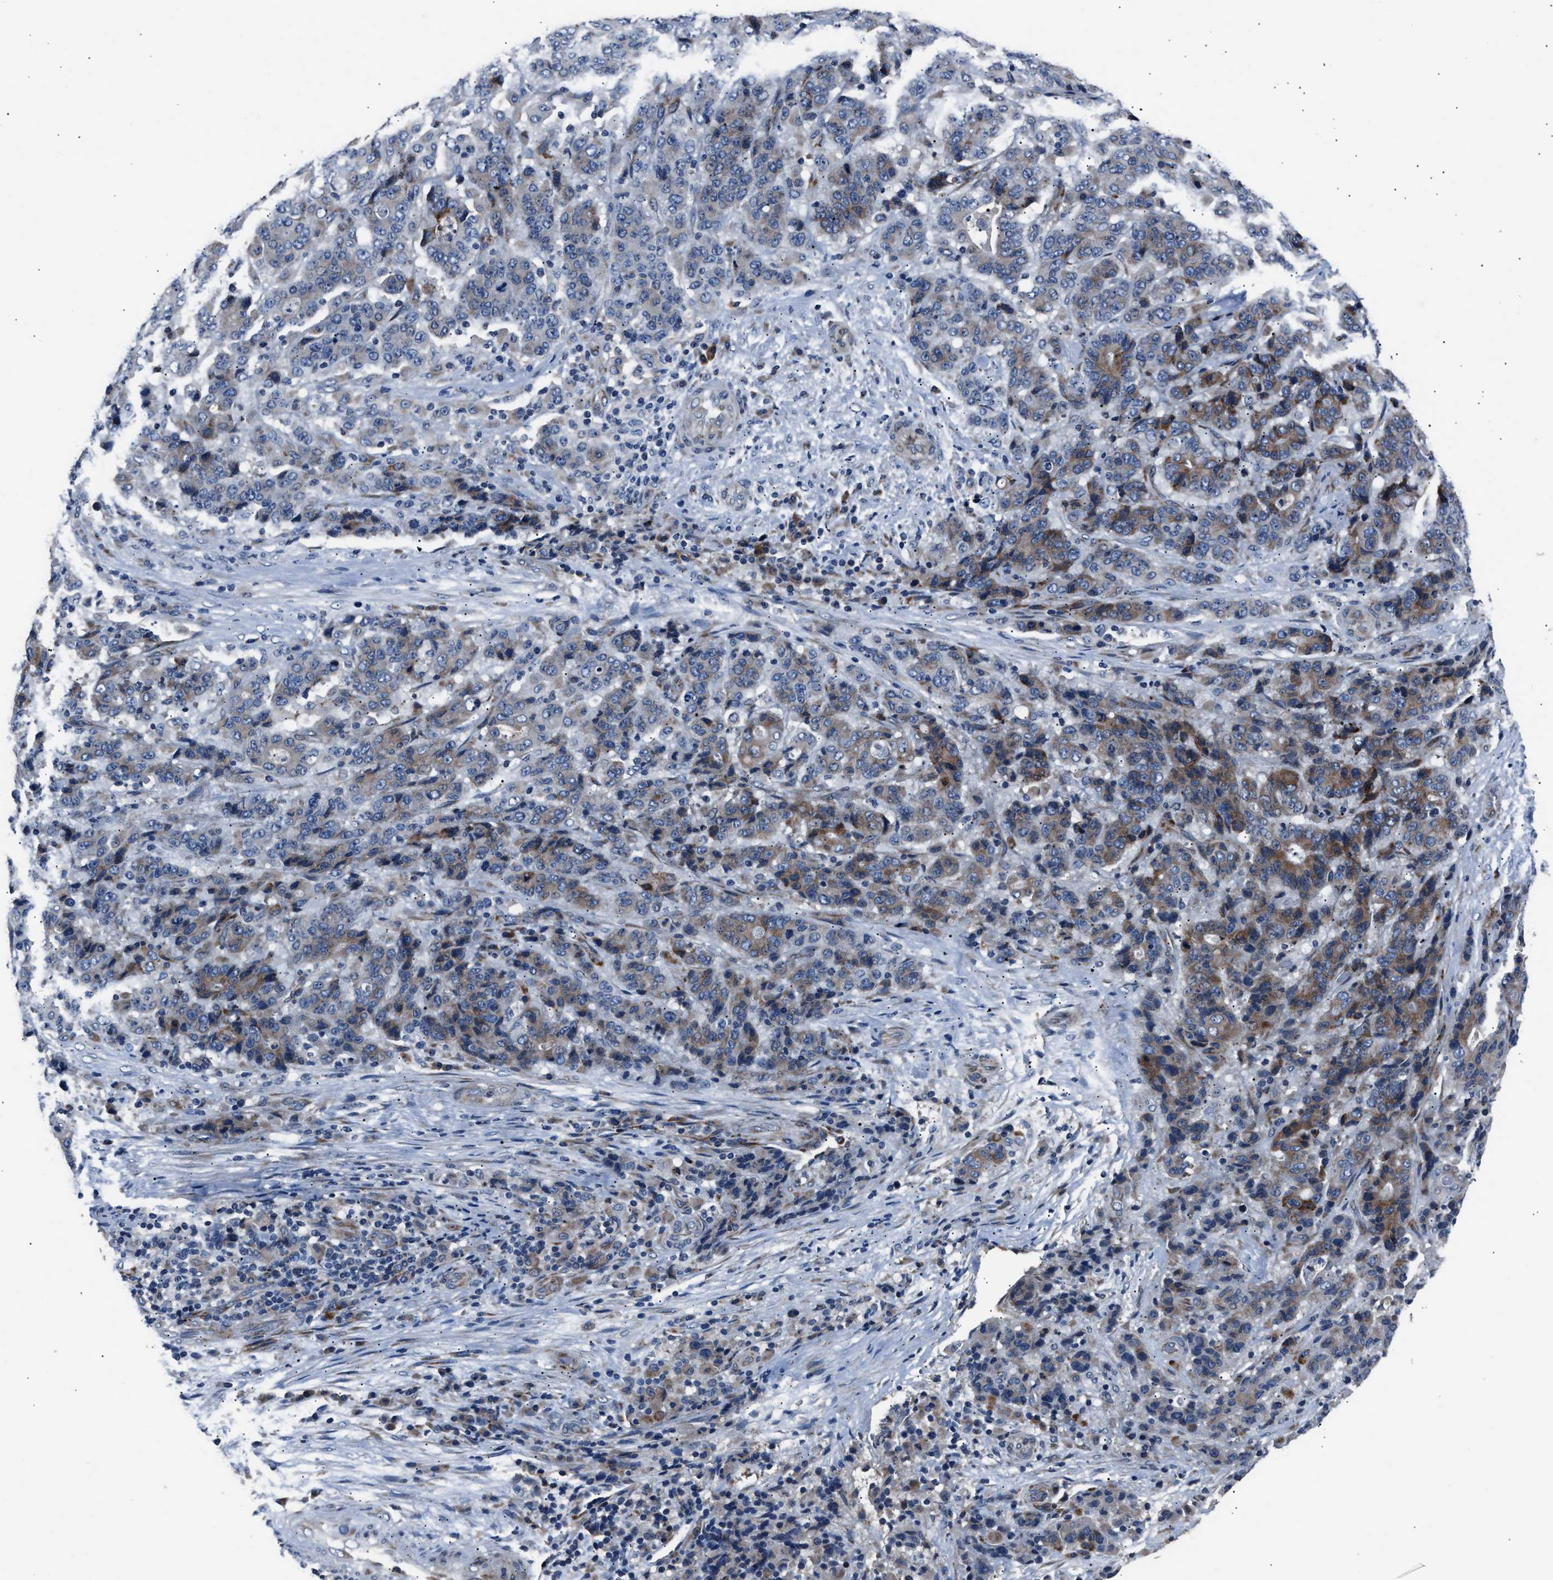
{"staining": {"intensity": "moderate", "quantity": "25%-75%", "location": "cytoplasmic/membranous"}, "tissue": "stomach cancer", "cell_type": "Tumor cells", "image_type": "cancer", "snomed": [{"axis": "morphology", "description": "Adenocarcinoma, NOS"}, {"axis": "topography", "description": "Stomach"}], "caption": "Adenocarcinoma (stomach) tissue shows moderate cytoplasmic/membranous expression in about 25%-75% of tumor cells The staining was performed using DAB (3,3'-diaminobenzidine), with brown indicating positive protein expression. Nuclei are stained blue with hematoxylin.", "gene": "DNAJC24", "patient": {"sex": "female", "age": 73}}